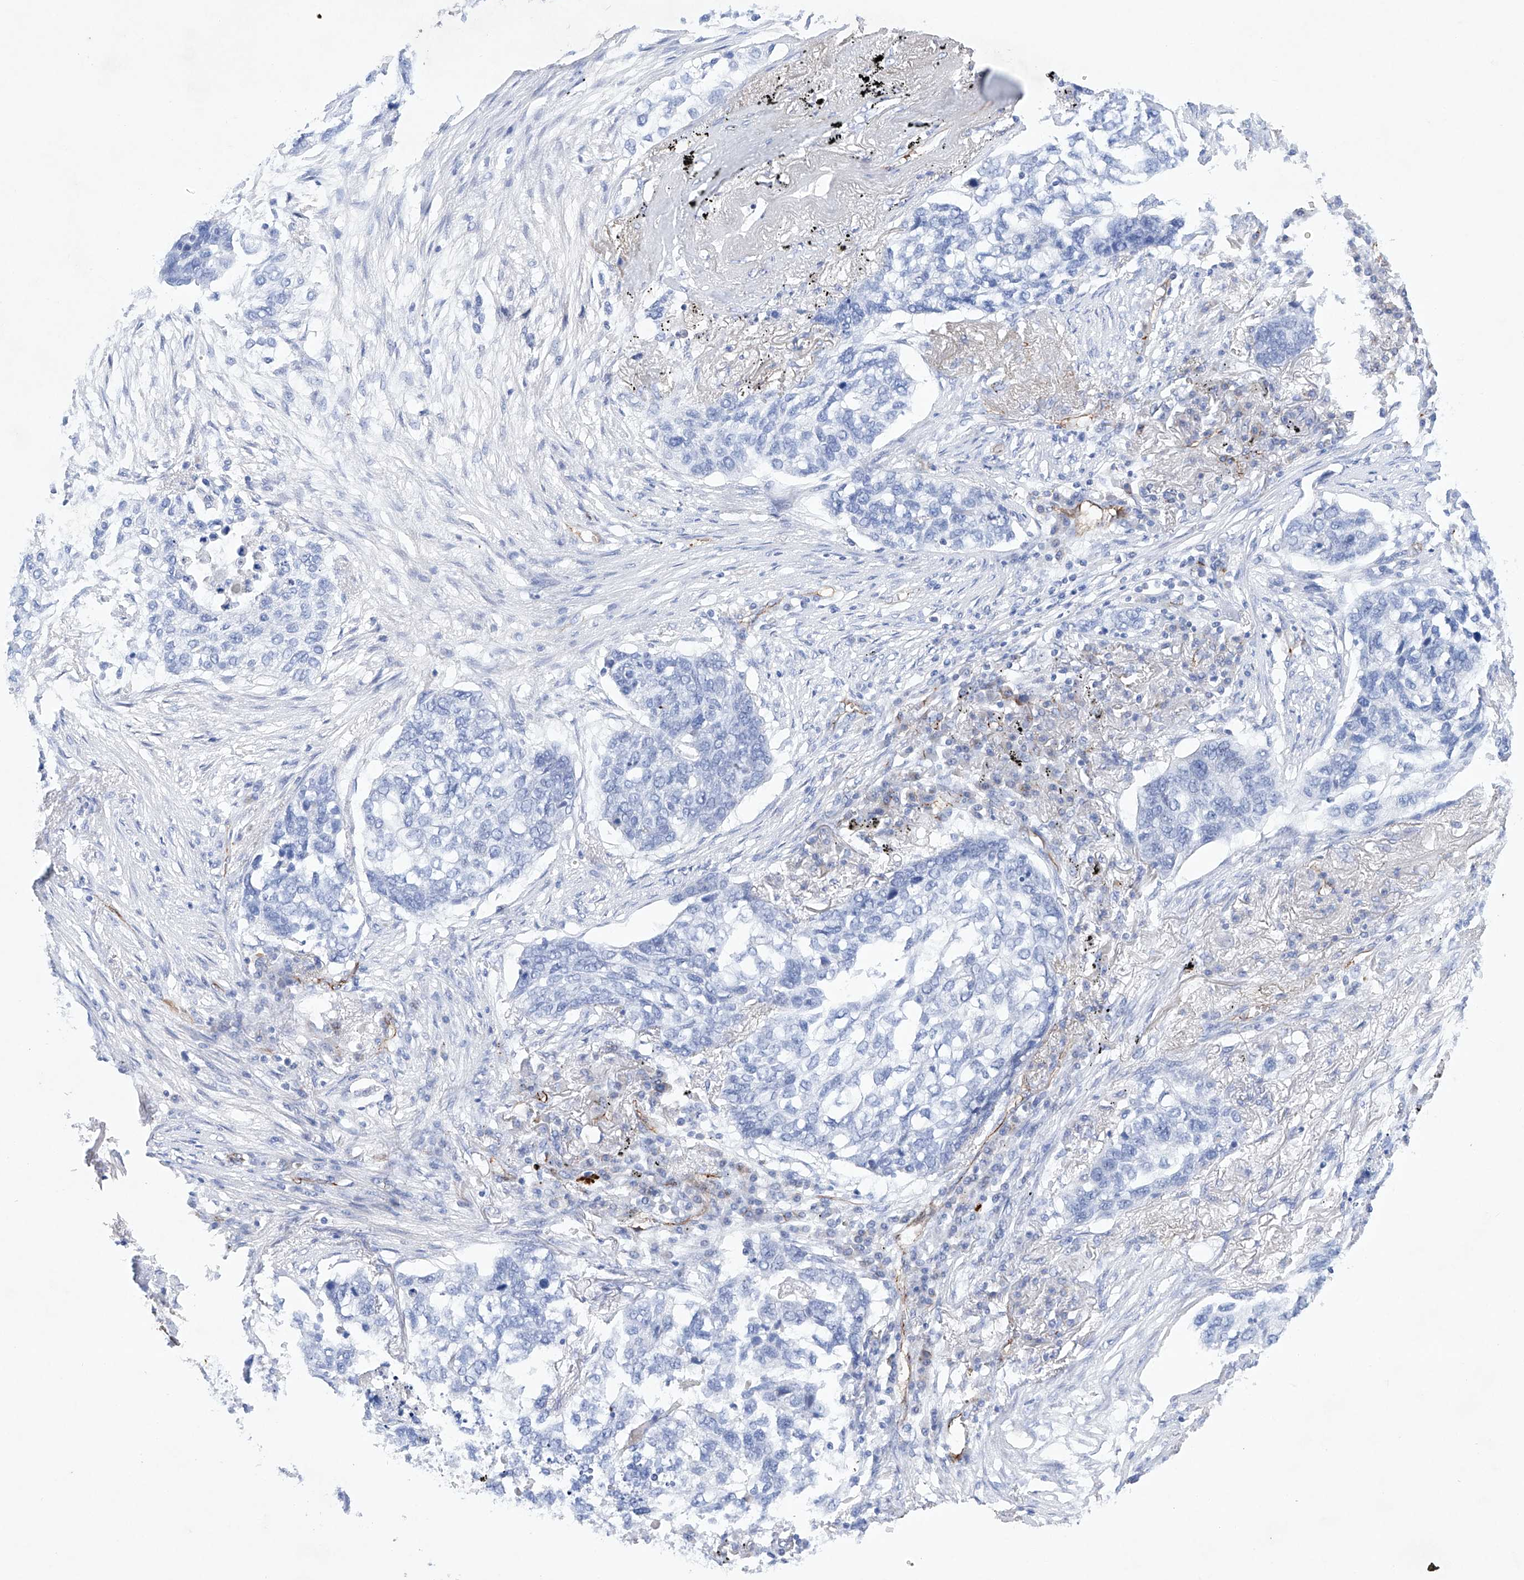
{"staining": {"intensity": "negative", "quantity": "none", "location": "none"}, "tissue": "lung cancer", "cell_type": "Tumor cells", "image_type": "cancer", "snomed": [{"axis": "morphology", "description": "Squamous cell carcinoma, NOS"}, {"axis": "topography", "description": "Lung"}], "caption": "Image shows no significant protein expression in tumor cells of lung cancer (squamous cell carcinoma).", "gene": "ETV7", "patient": {"sex": "female", "age": 63}}